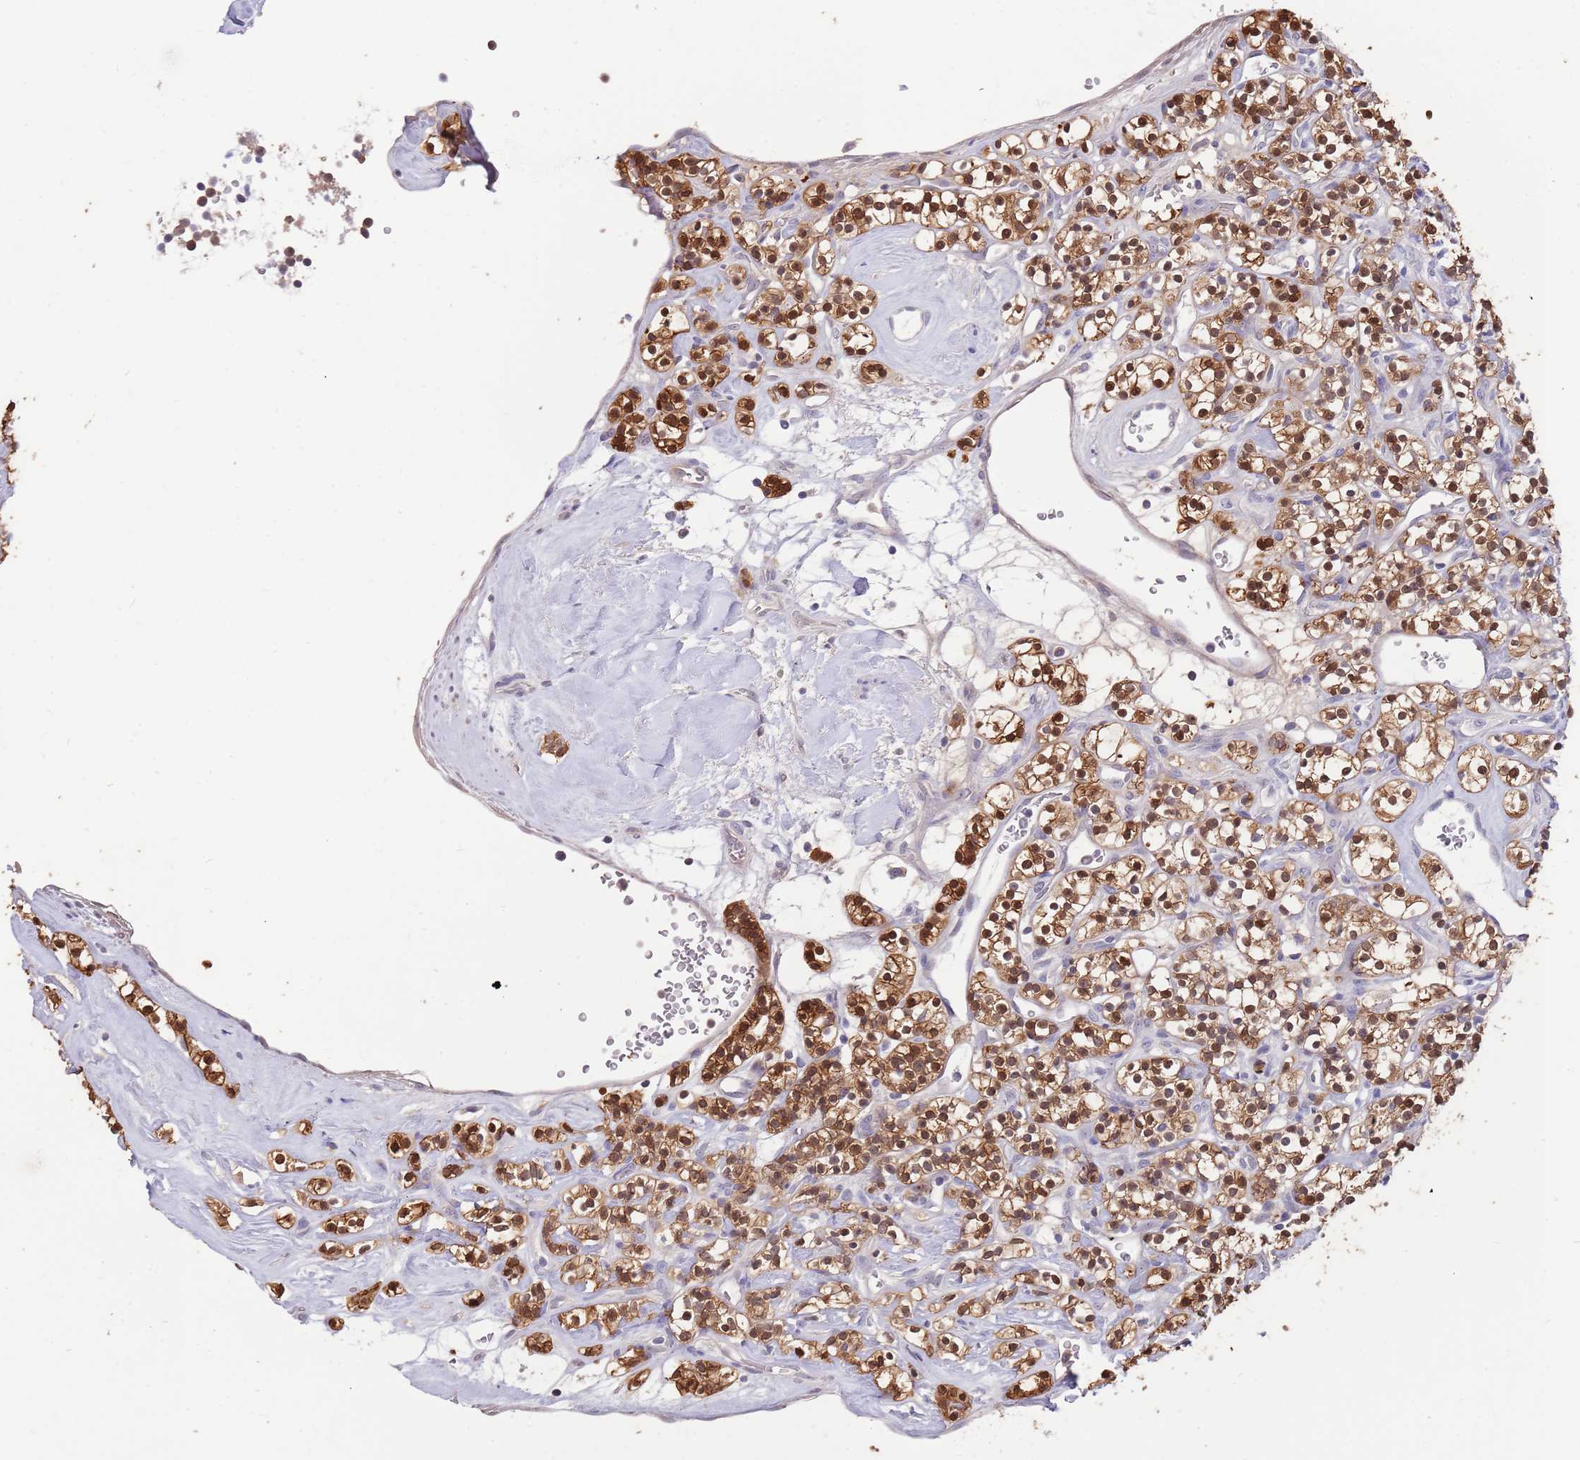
{"staining": {"intensity": "moderate", "quantity": ">75%", "location": "cytoplasmic/membranous,nuclear"}, "tissue": "renal cancer", "cell_type": "Tumor cells", "image_type": "cancer", "snomed": [{"axis": "morphology", "description": "Adenocarcinoma, NOS"}, {"axis": "topography", "description": "Kidney"}], "caption": "Immunohistochemistry image of renal cancer (adenocarcinoma) stained for a protein (brown), which reveals medium levels of moderate cytoplasmic/membranous and nuclear staining in approximately >75% of tumor cells.", "gene": "AP5S1", "patient": {"sex": "male", "age": 77}}